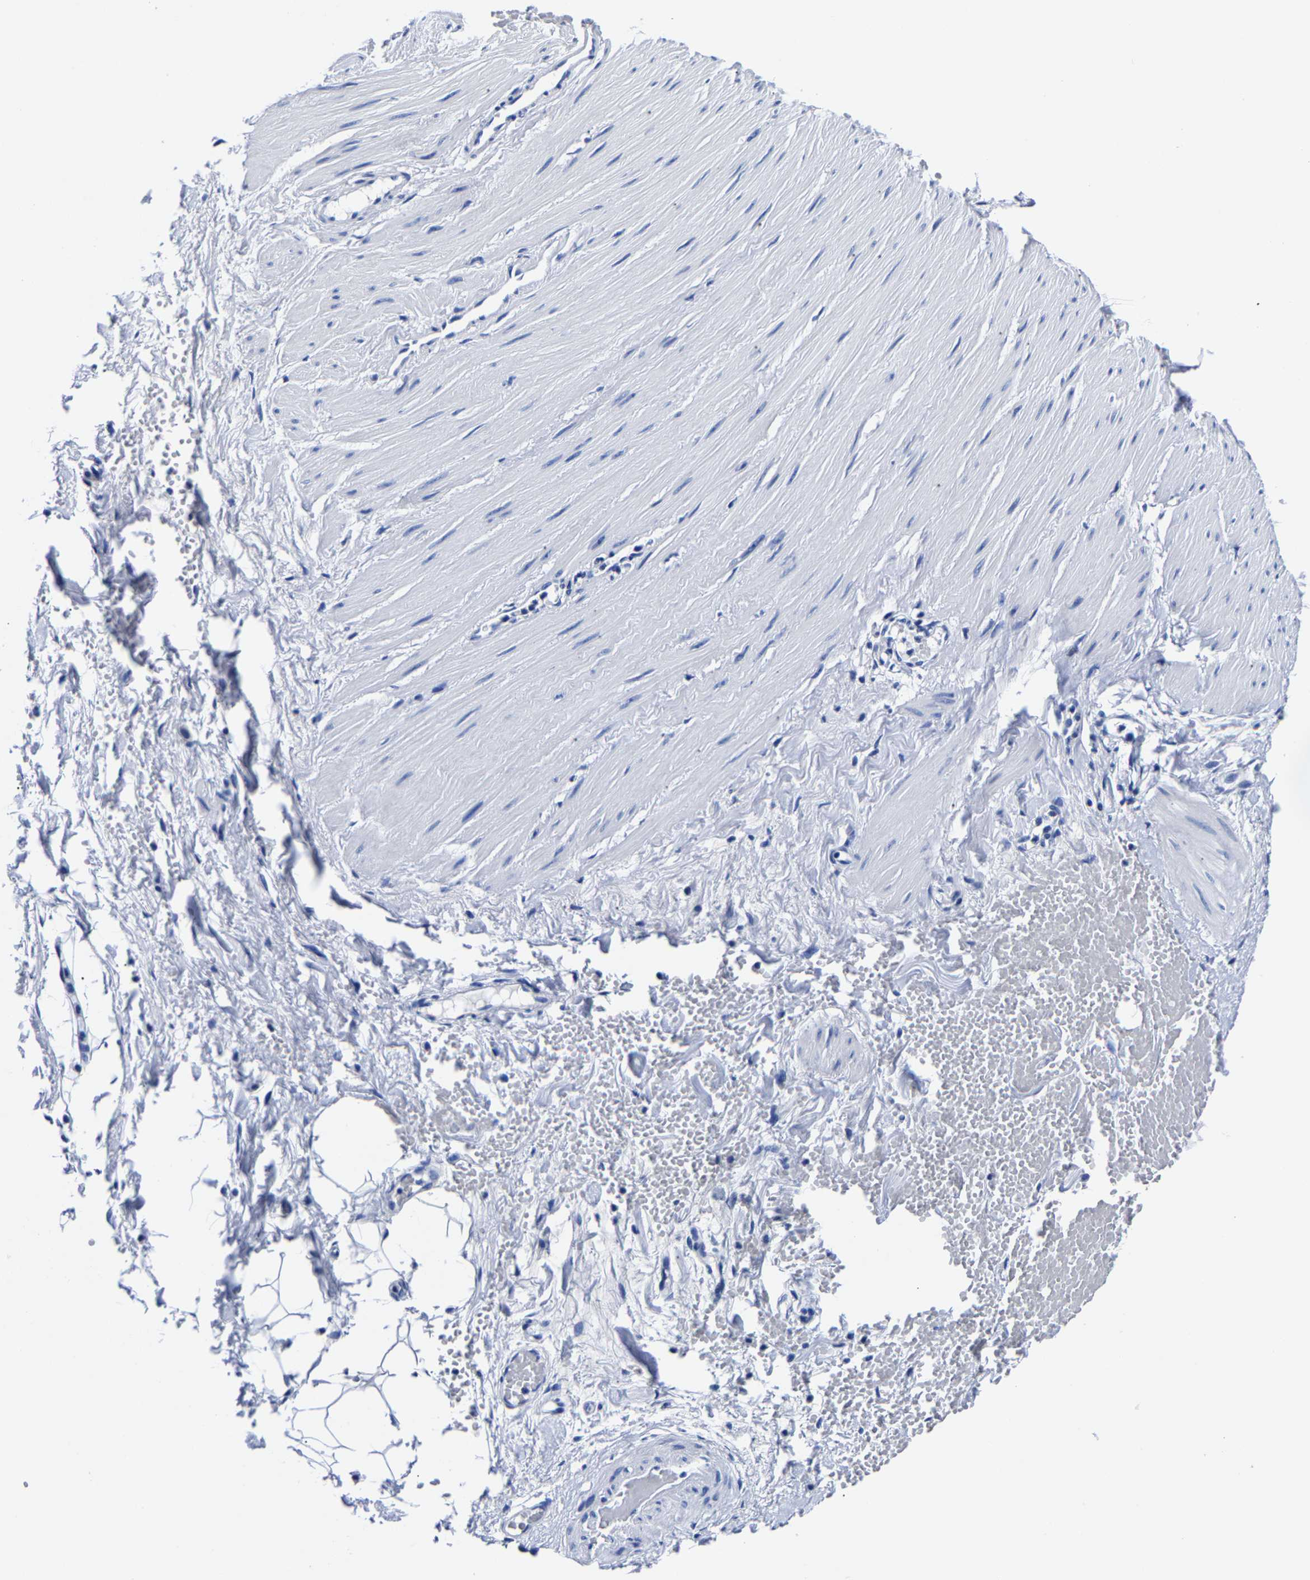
{"staining": {"intensity": "negative", "quantity": "none", "location": "none"}, "tissue": "adipose tissue", "cell_type": "Adipocytes", "image_type": "normal", "snomed": [{"axis": "morphology", "description": "Normal tissue, NOS"}, {"axis": "topography", "description": "Soft tissue"}], "caption": "Immunohistochemical staining of unremarkable human adipose tissue exhibits no significant staining in adipocytes.", "gene": "CPA2", "patient": {"sex": "male", "age": 72}}